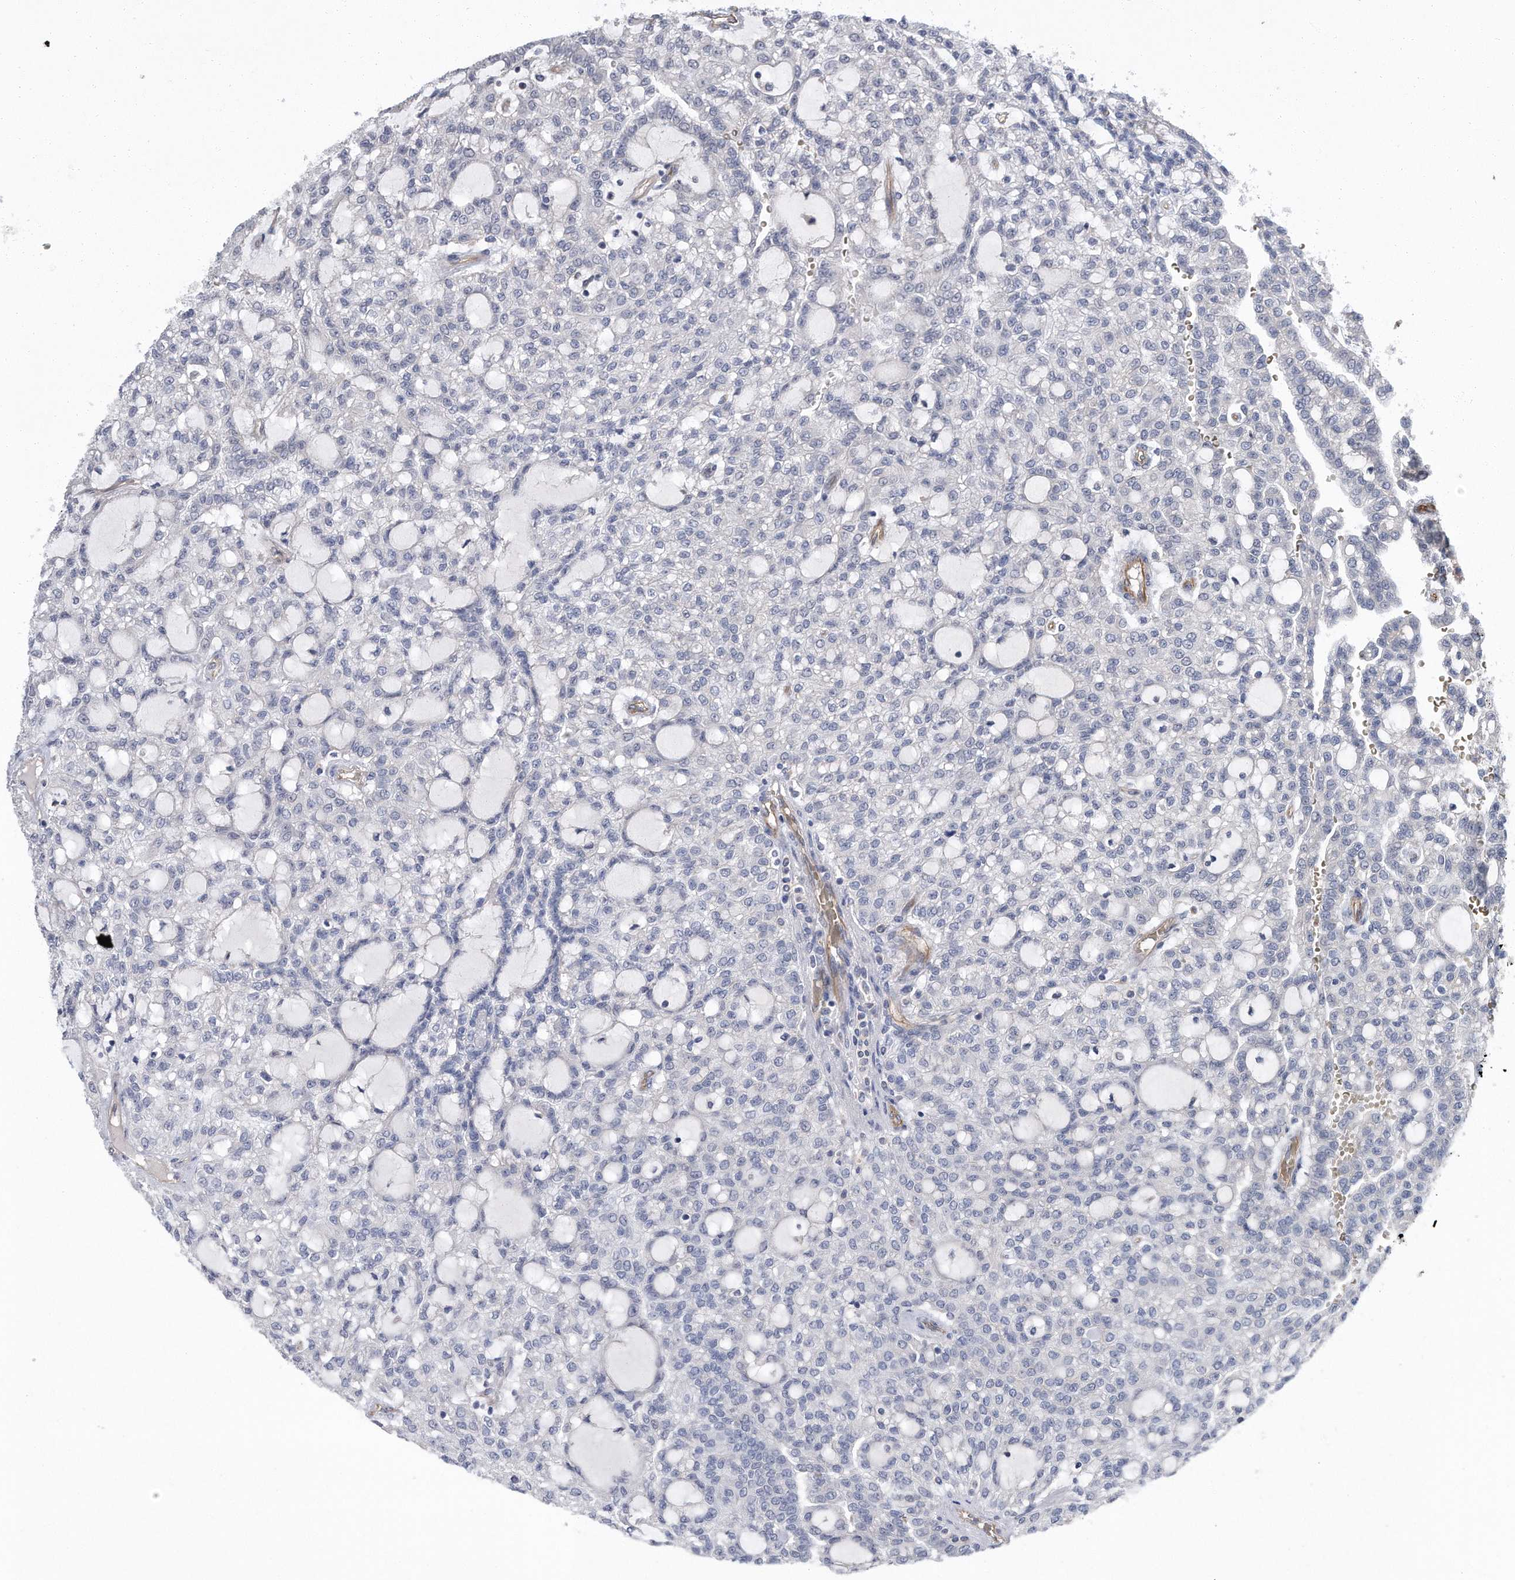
{"staining": {"intensity": "negative", "quantity": "none", "location": "none"}, "tissue": "renal cancer", "cell_type": "Tumor cells", "image_type": "cancer", "snomed": [{"axis": "morphology", "description": "Adenocarcinoma, NOS"}, {"axis": "topography", "description": "Kidney"}], "caption": "IHC image of renal cancer stained for a protein (brown), which displays no expression in tumor cells.", "gene": "GPC1", "patient": {"sex": "male", "age": 63}}